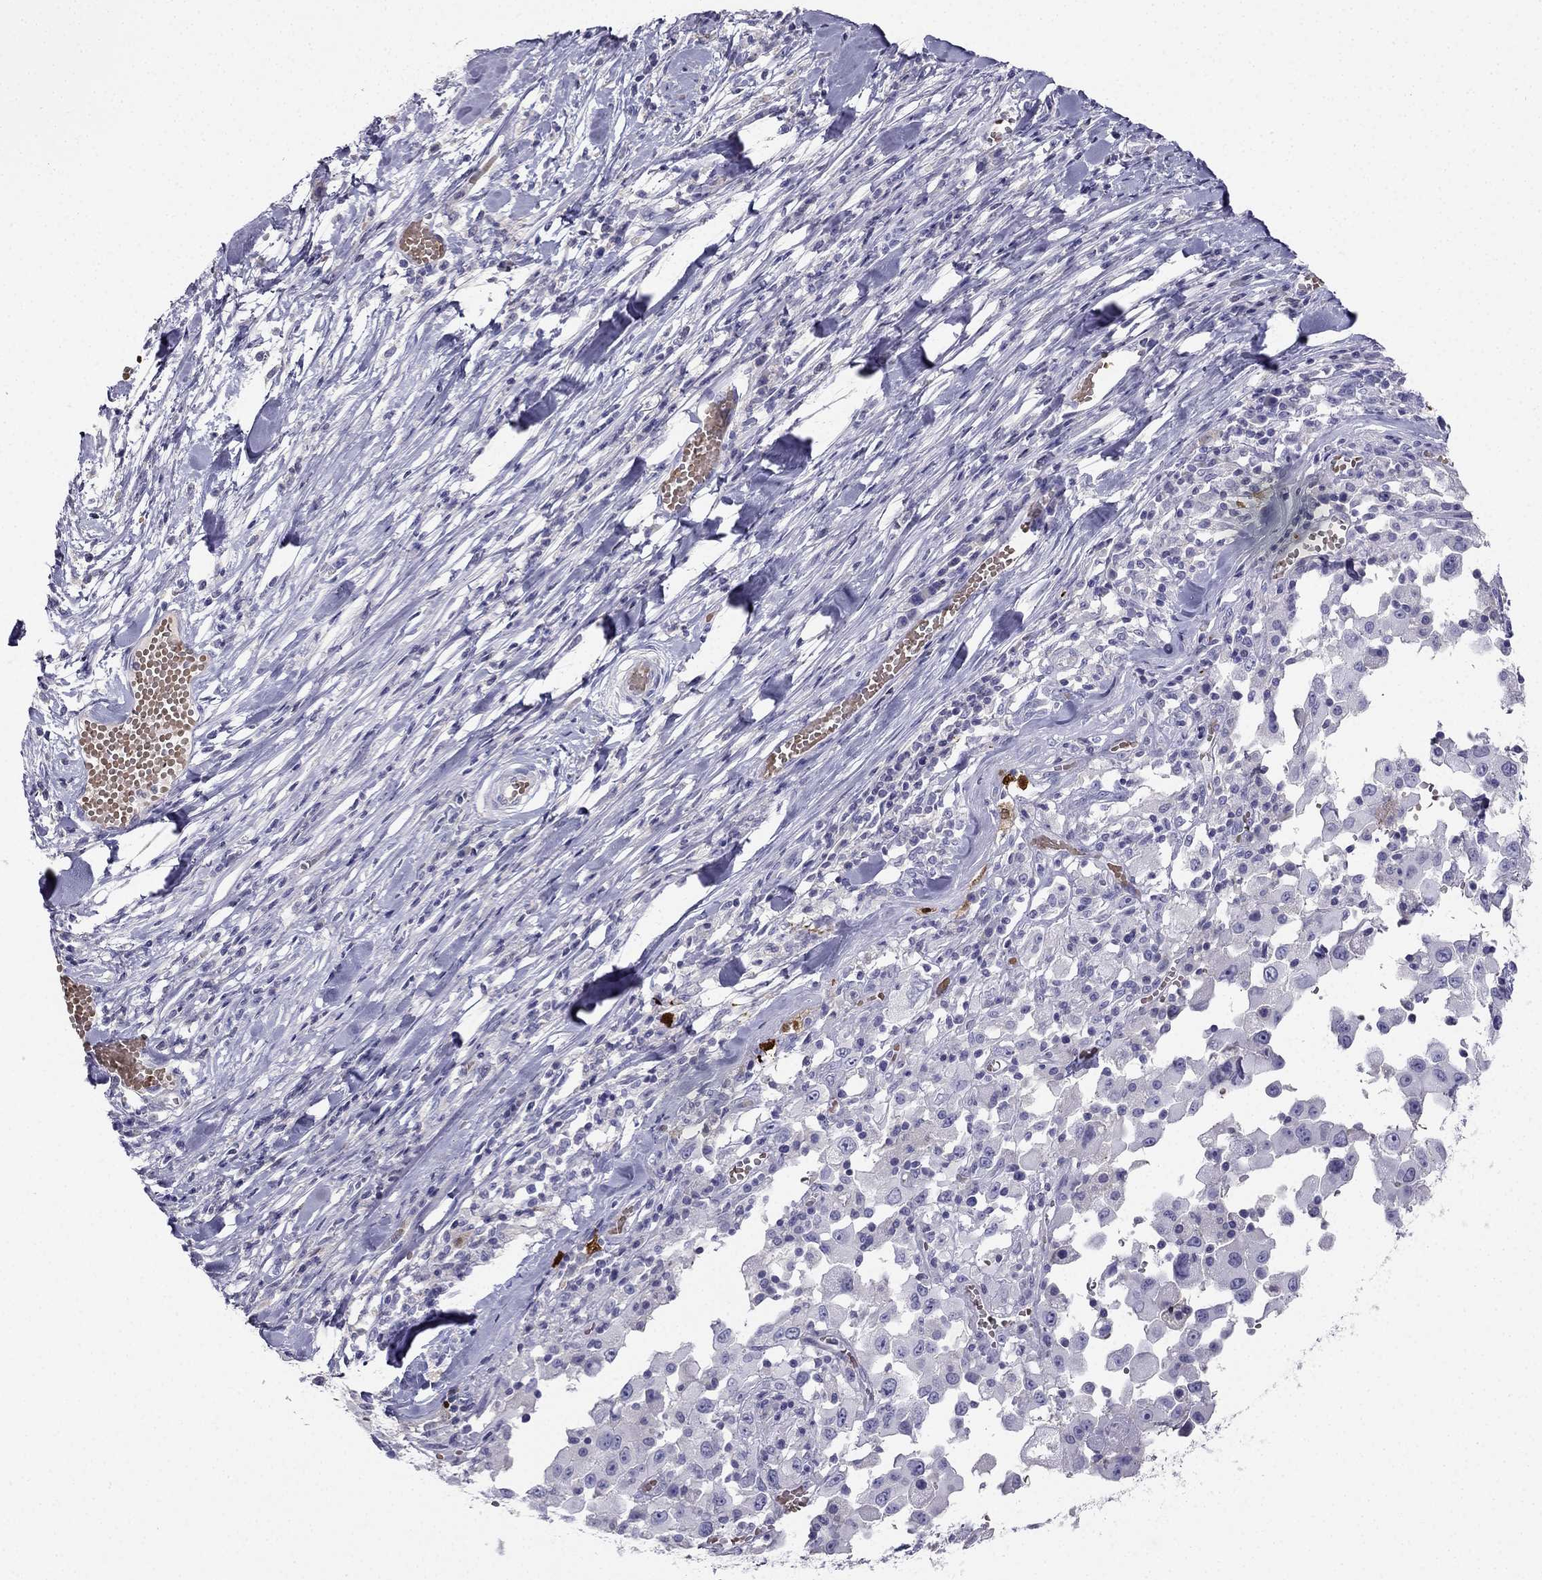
{"staining": {"intensity": "negative", "quantity": "none", "location": "none"}, "tissue": "melanoma", "cell_type": "Tumor cells", "image_type": "cancer", "snomed": [{"axis": "morphology", "description": "Malignant melanoma, Metastatic site"}, {"axis": "topography", "description": "Lymph node"}], "caption": "Immunohistochemistry (IHC) image of malignant melanoma (metastatic site) stained for a protein (brown), which exhibits no staining in tumor cells.", "gene": "RSPH14", "patient": {"sex": "male", "age": 50}}